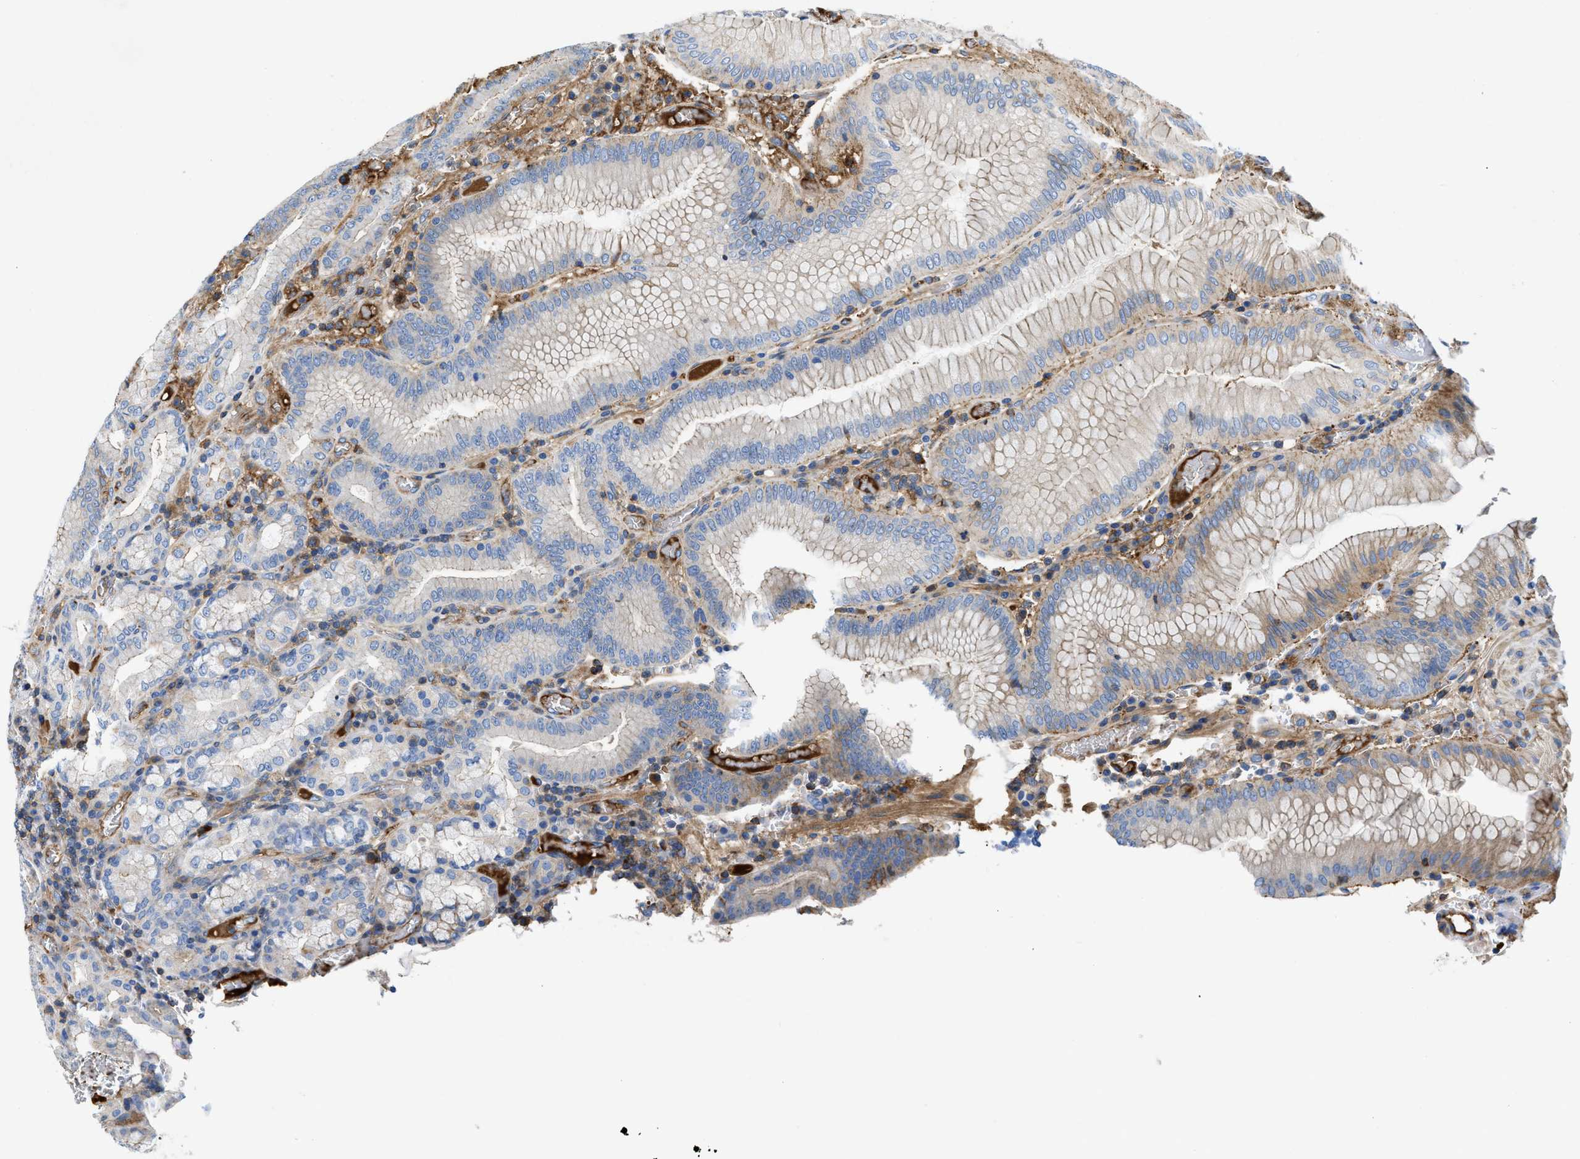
{"staining": {"intensity": "moderate", "quantity": "25%-75%", "location": "cytoplasmic/membranous"}, "tissue": "stomach", "cell_type": "Glandular cells", "image_type": "normal", "snomed": [{"axis": "morphology", "description": "Normal tissue, NOS"}, {"axis": "morphology", "description": "Carcinoid, malignant, NOS"}, {"axis": "topography", "description": "Stomach, upper"}], "caption": "A high-resolution image shows immunohistochemistry (IHC) staining of normal stomach, which shows moderate cytoplasmic/membranous staining in about 25%-75% of glandular cells. The staining was performed using DAB (3,3'-diaminobenzidine), with brown indicating positive protein expression. Nuclei are stained blue with hematoxylin.", "gene": "ATP6V0D1", "patient": {"sex": "male", "age": 39}}